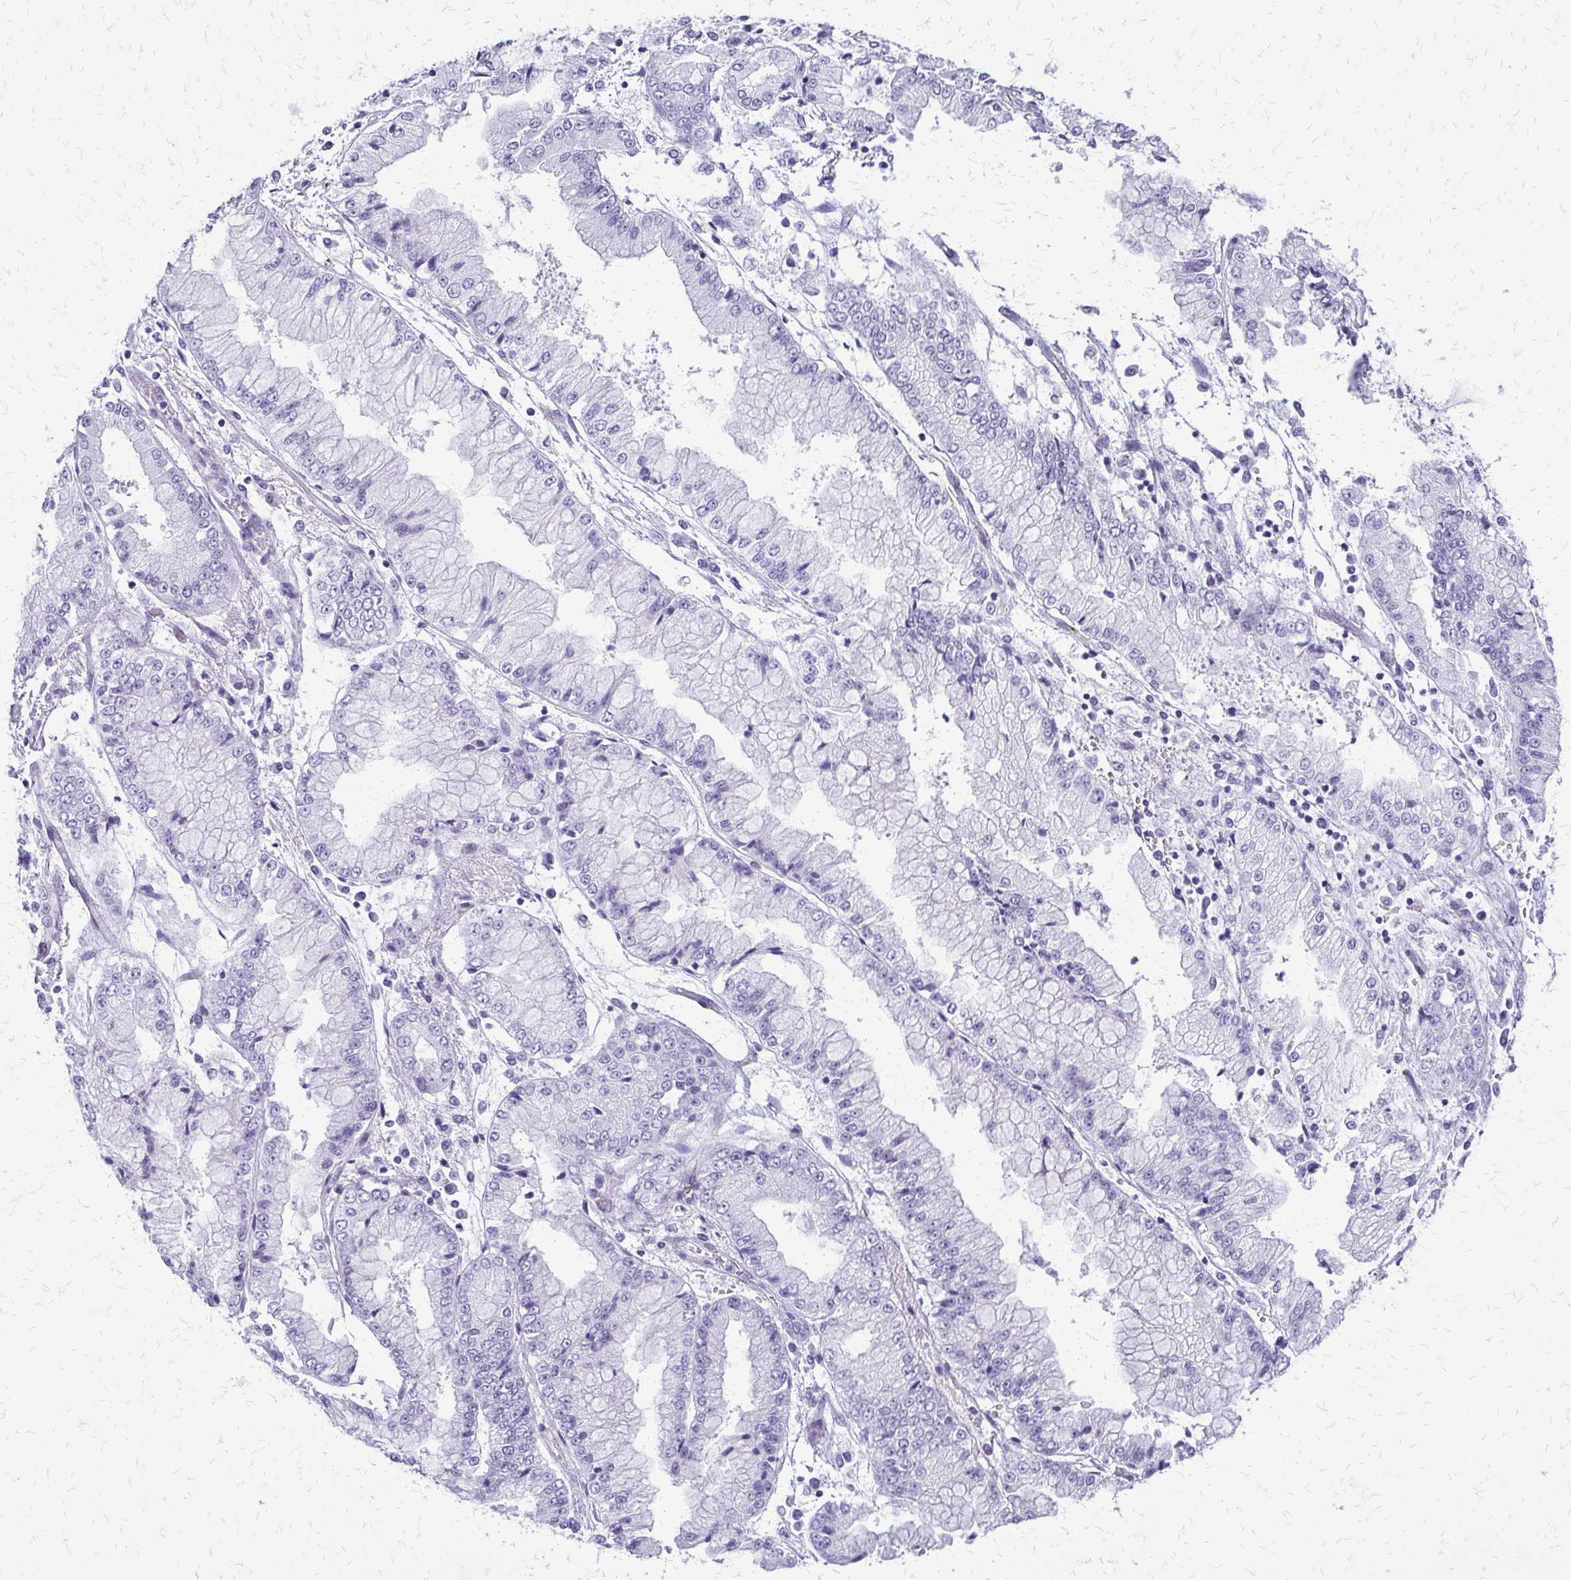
{"staining": {"intensity": "negative", "quantity": "none", "location": "none"}, "tissue": "stomach cancer", "cell_type": "Tumor cells", "image_type": "cancer", "snomed": [{"axis": "morphology", "description": "Adenocarcinoma, NOS"}, {"axis": "topography", "description": "Stomach, upper"}], "caption": "Tumor cells are negative for protein expression in human stomach cancer (adenocarcinoma).", "gene": "FAM162B", "patient": {"sex": "female", "age": 74}}